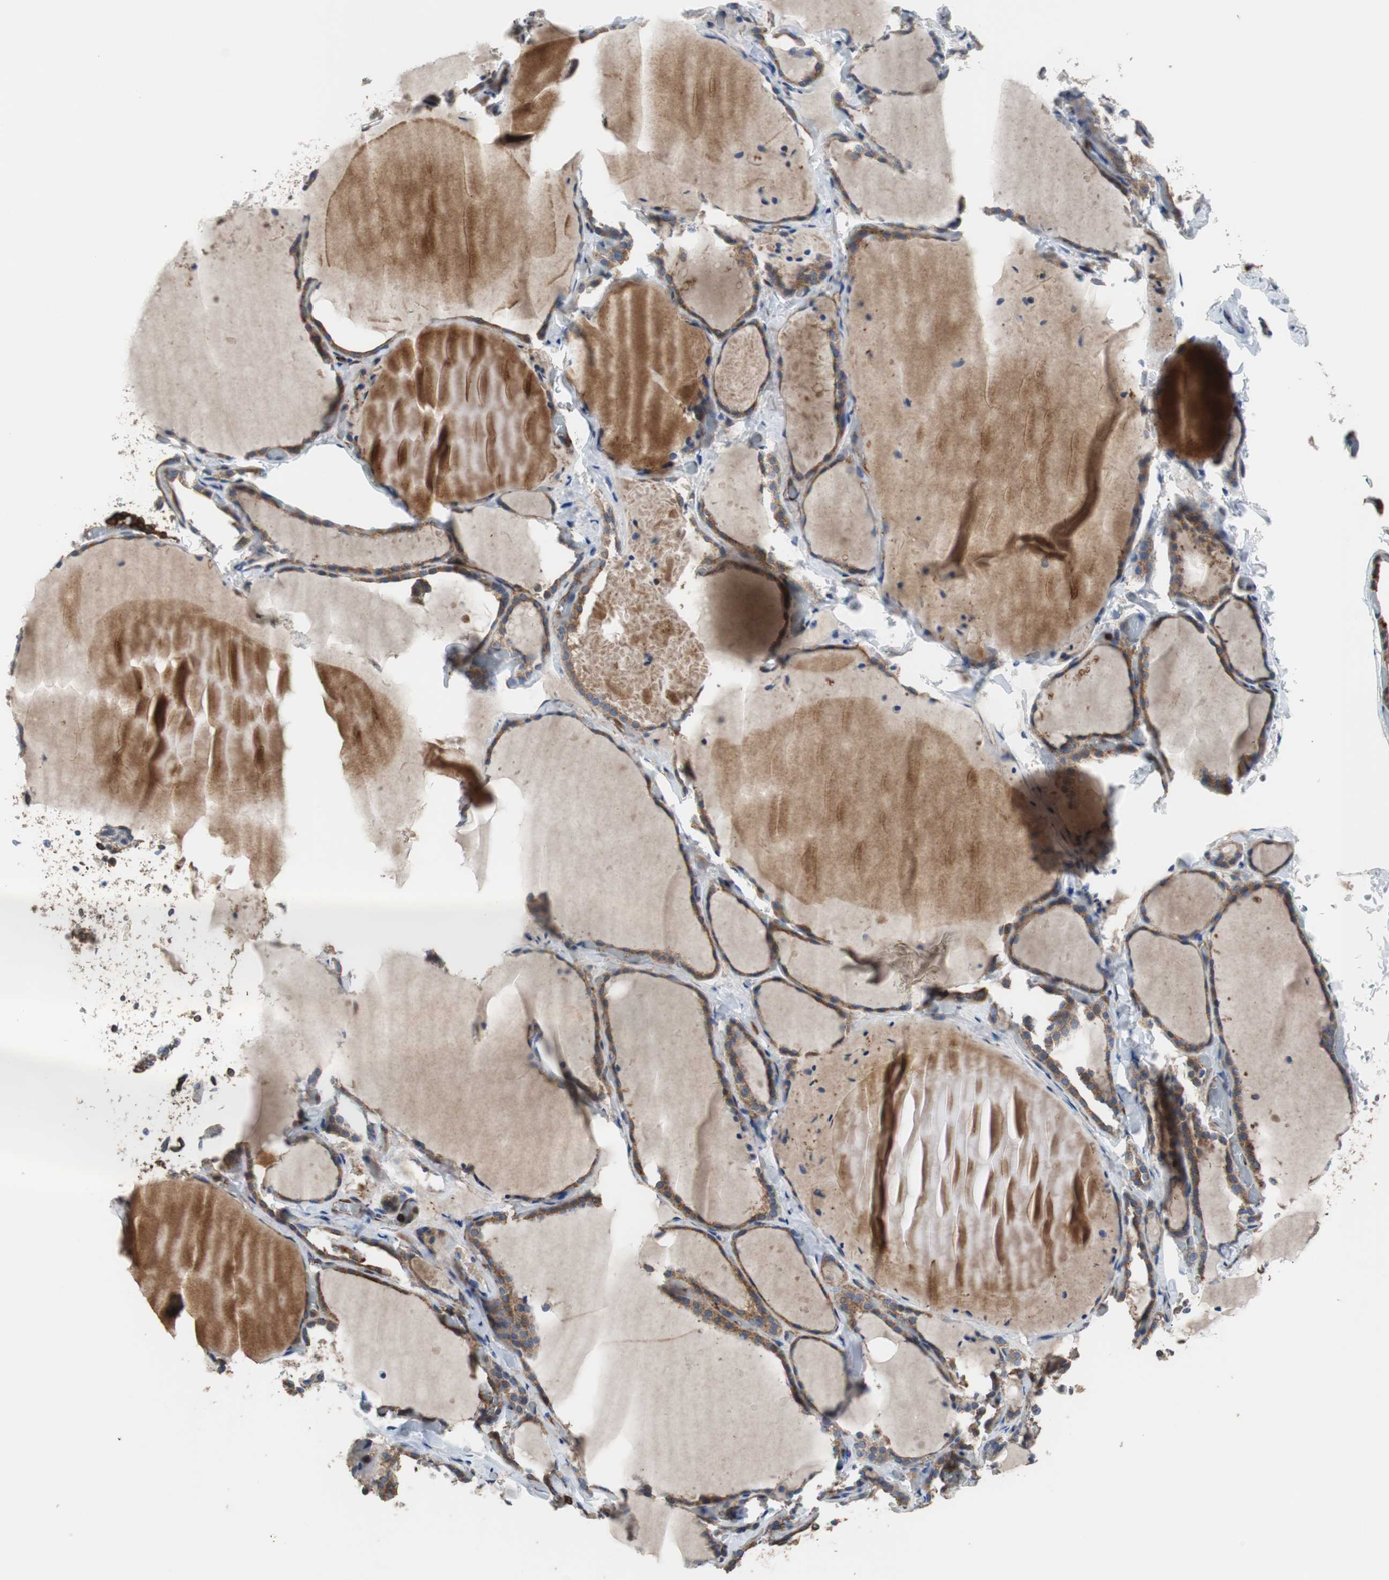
{"staining": {"intensity": "moderate", "quantity": ">75%", "location": "cytoplasmic/membranous"}, "tissue": "thyroid gland", "cell_type": "Glandular cells", "image_type": "normal", "snomed": [{"axis": "morphology", "description": "Normal tissue, NOS"}, {"axis": "topography", "description": "Thyroid gland"}], "caption": "The immunohistochemical stain shows moderate cytoplasmic/membranous positivity in glandular cells of benign thyroid gland. (DAB IHC, brown staining for protein, blue staining for nuclei).", "gene": "PLCG2", "patient": {"sex": "female", "age": 22}}